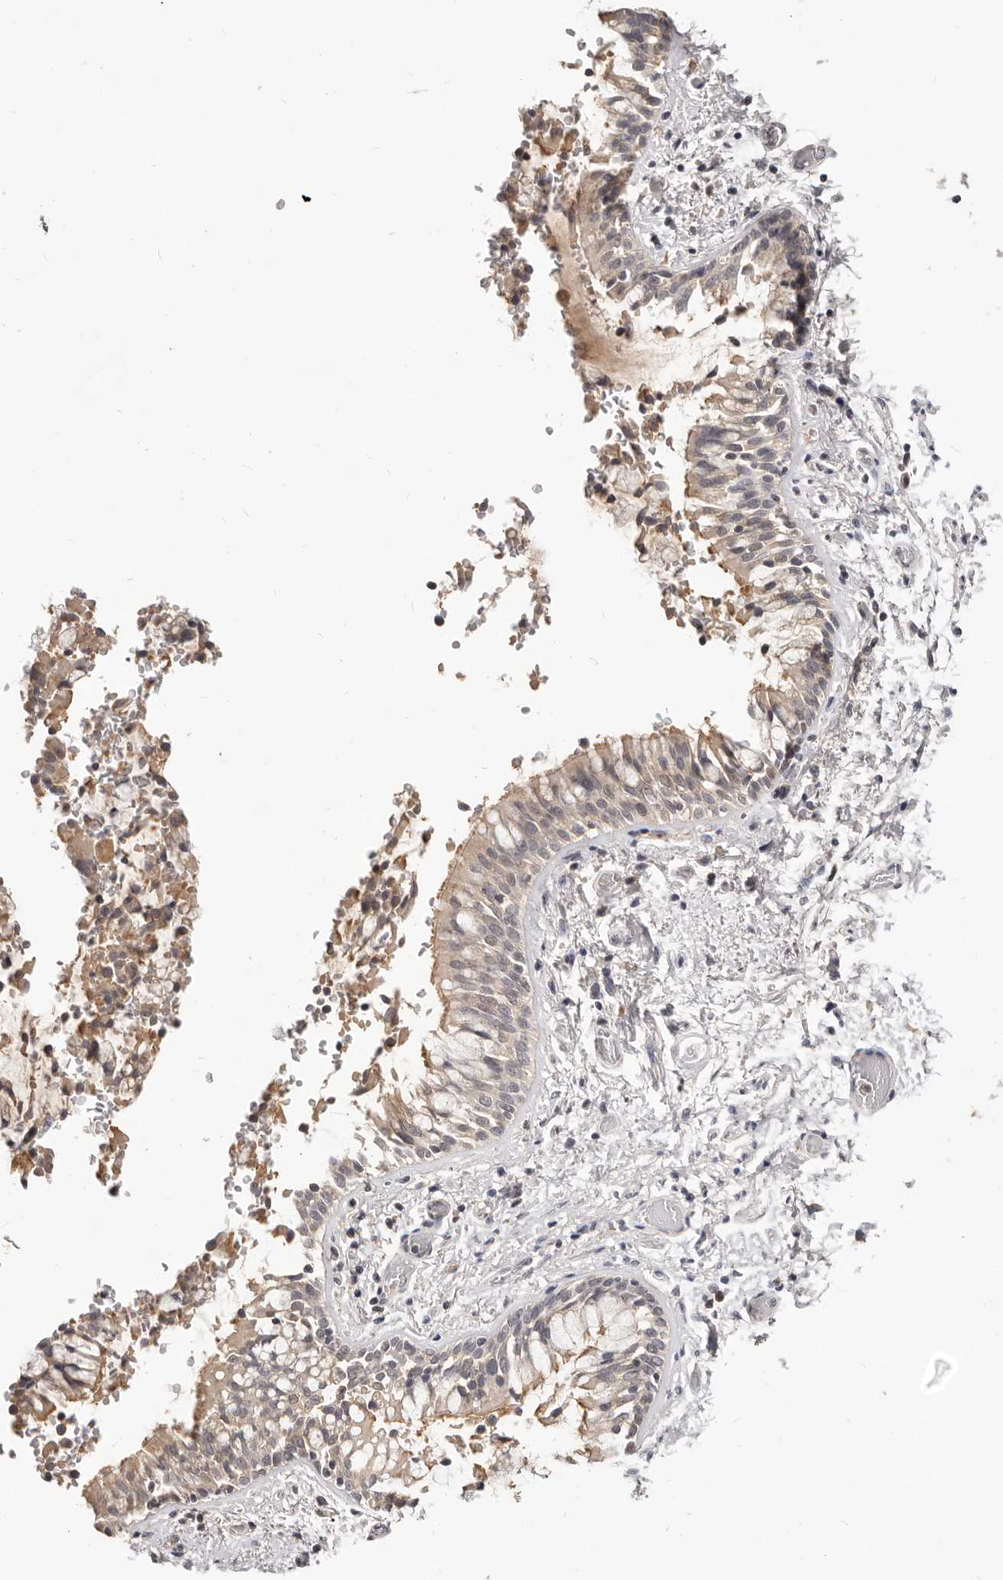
{"staining": {"intensity": "moderate", "quantity": ">75%", "location": "cytoplasmic/membranous"}, "tissue": "bronchus", "cell_type": "Respiratory epithelial cells", "image_type": "normal", "snomed": [{"axis": "morphology", "description": "Normal tissue, NOS"}, {"axis": "morphology", "description": "Inflammation, NOS"}, {"axis": "topography", "description": "Cartilage tissue"}, {"axis": "topography", "description": "Bronchus"}, {"axis": "topography", "description": "Lung"}], "caption": "Respiratory epithelial cells display medium levels of moderate cytoplasmic/membranous staining in about >75% of cells in unremarkable bronchus. Using DAB (brown) and hematoxylin (blue) stains, captured at high magnification using brightfield microscopy.", "gene": "TSPAN13", "patient": {"sex": "female", "age": 64}}